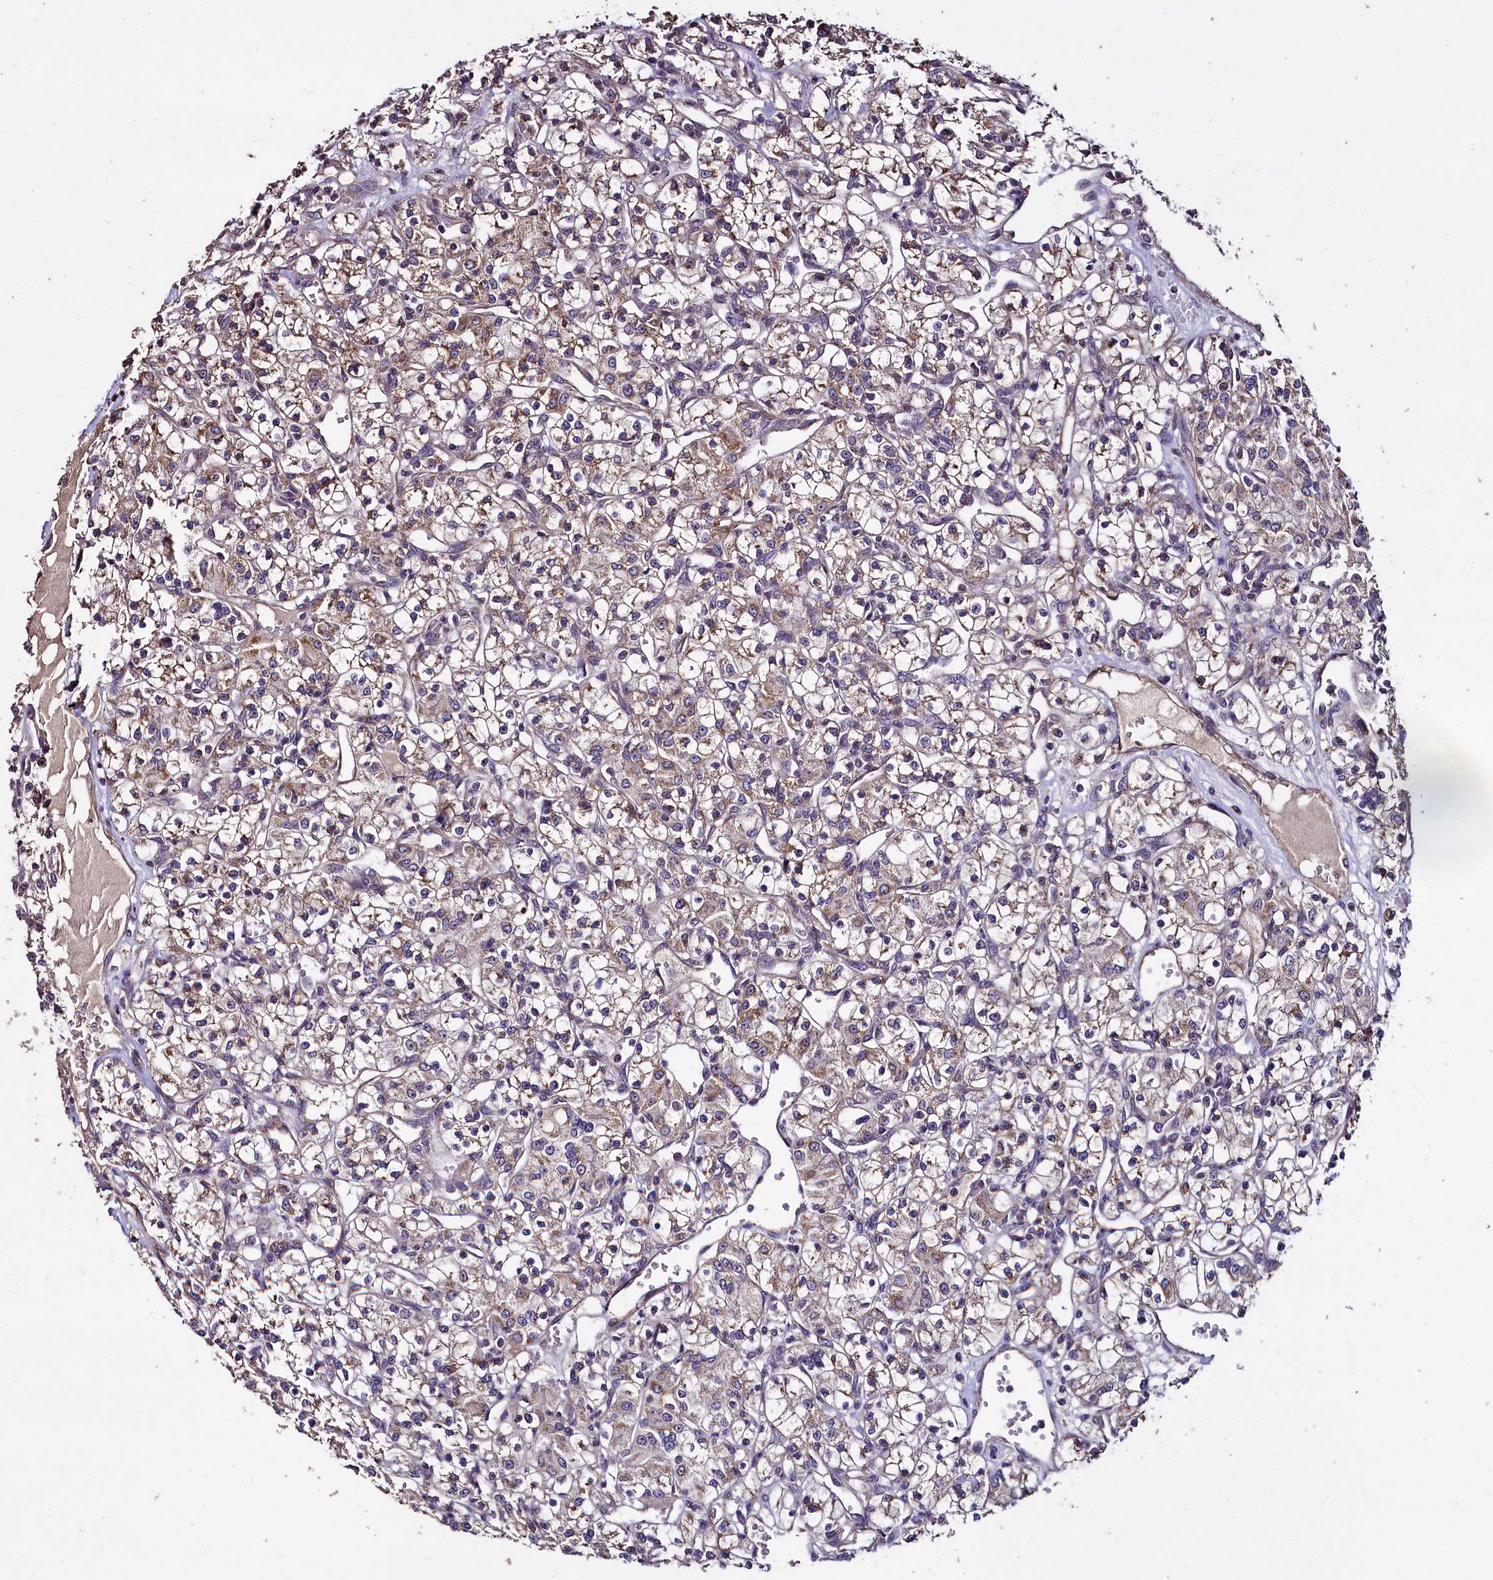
{"staining": {"intensity": "negative", "quantity": "none", "location": "none"}, "tissue": "renal cancer", "cell_type": "Tumor cells", "image_type": "cancer", "snomed": [{"axis": "morphology", "description": "Adenocarcinoma, NOS"}, {"axis": "topography", "description": "Kidney"}], "caption": "High power microscopy photomicrograph of an IHC image of renal cancer, revealing no significant positivity in tumor cells.", "gene": "COQ9", "patient": {"sex": "female", "age": 59}}